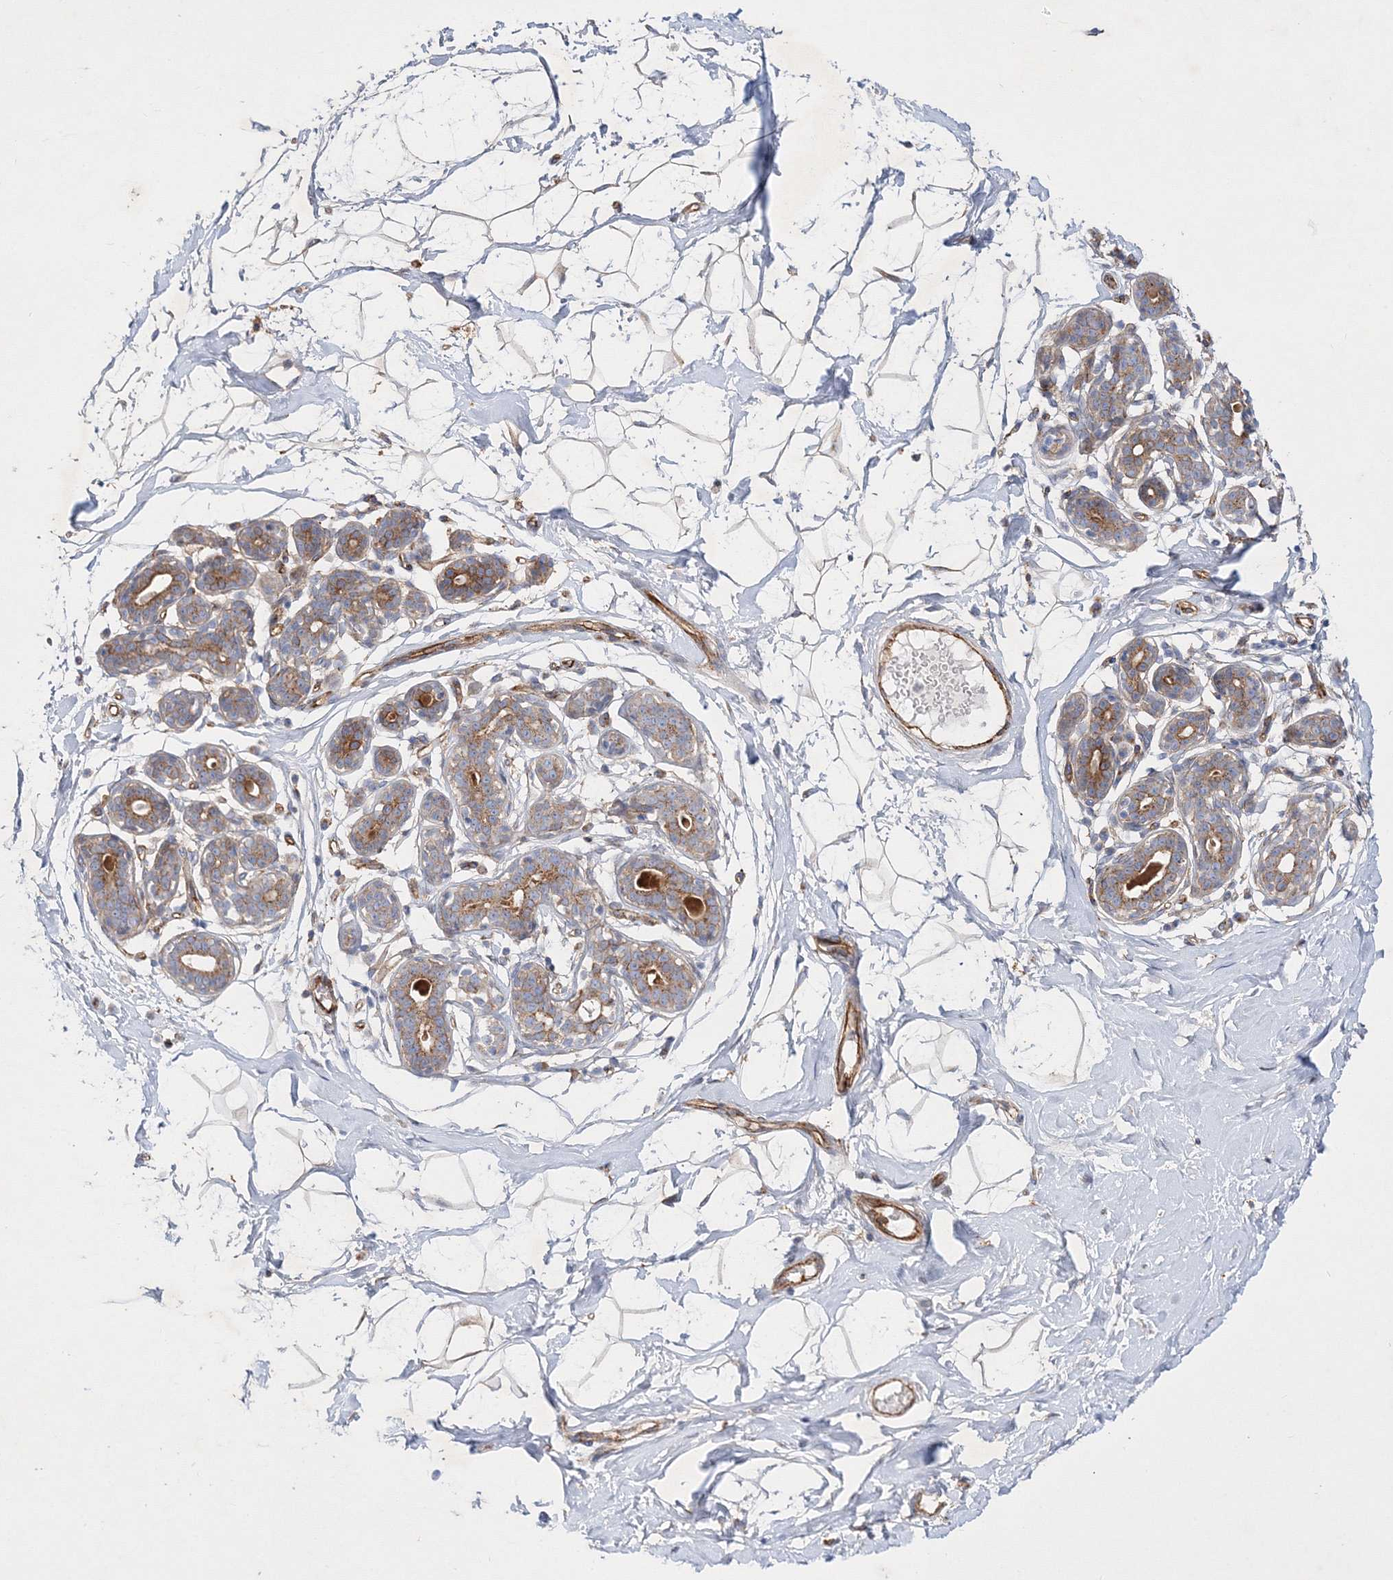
{"staining": {"intensity": "negative", "quantity": "none", "location": "none"}, "tissue": "breast", "cell_type": "Adipocytes", "image_type": "normal", "snomed": [{"axis": "morphology", "description": "Normal tissue, NOS"}, {"axis": "topography", "description": "Breast"}], "caption": "Immunohistochemical staining of unremarkable human breast demonstrates no significant expression in adipocytes. (Immunohistochemistry (ihc), brightfield microscopy, high magnification).", "gene": "ZFYVE16", "patient": {"sex": "female", "age": 23}}